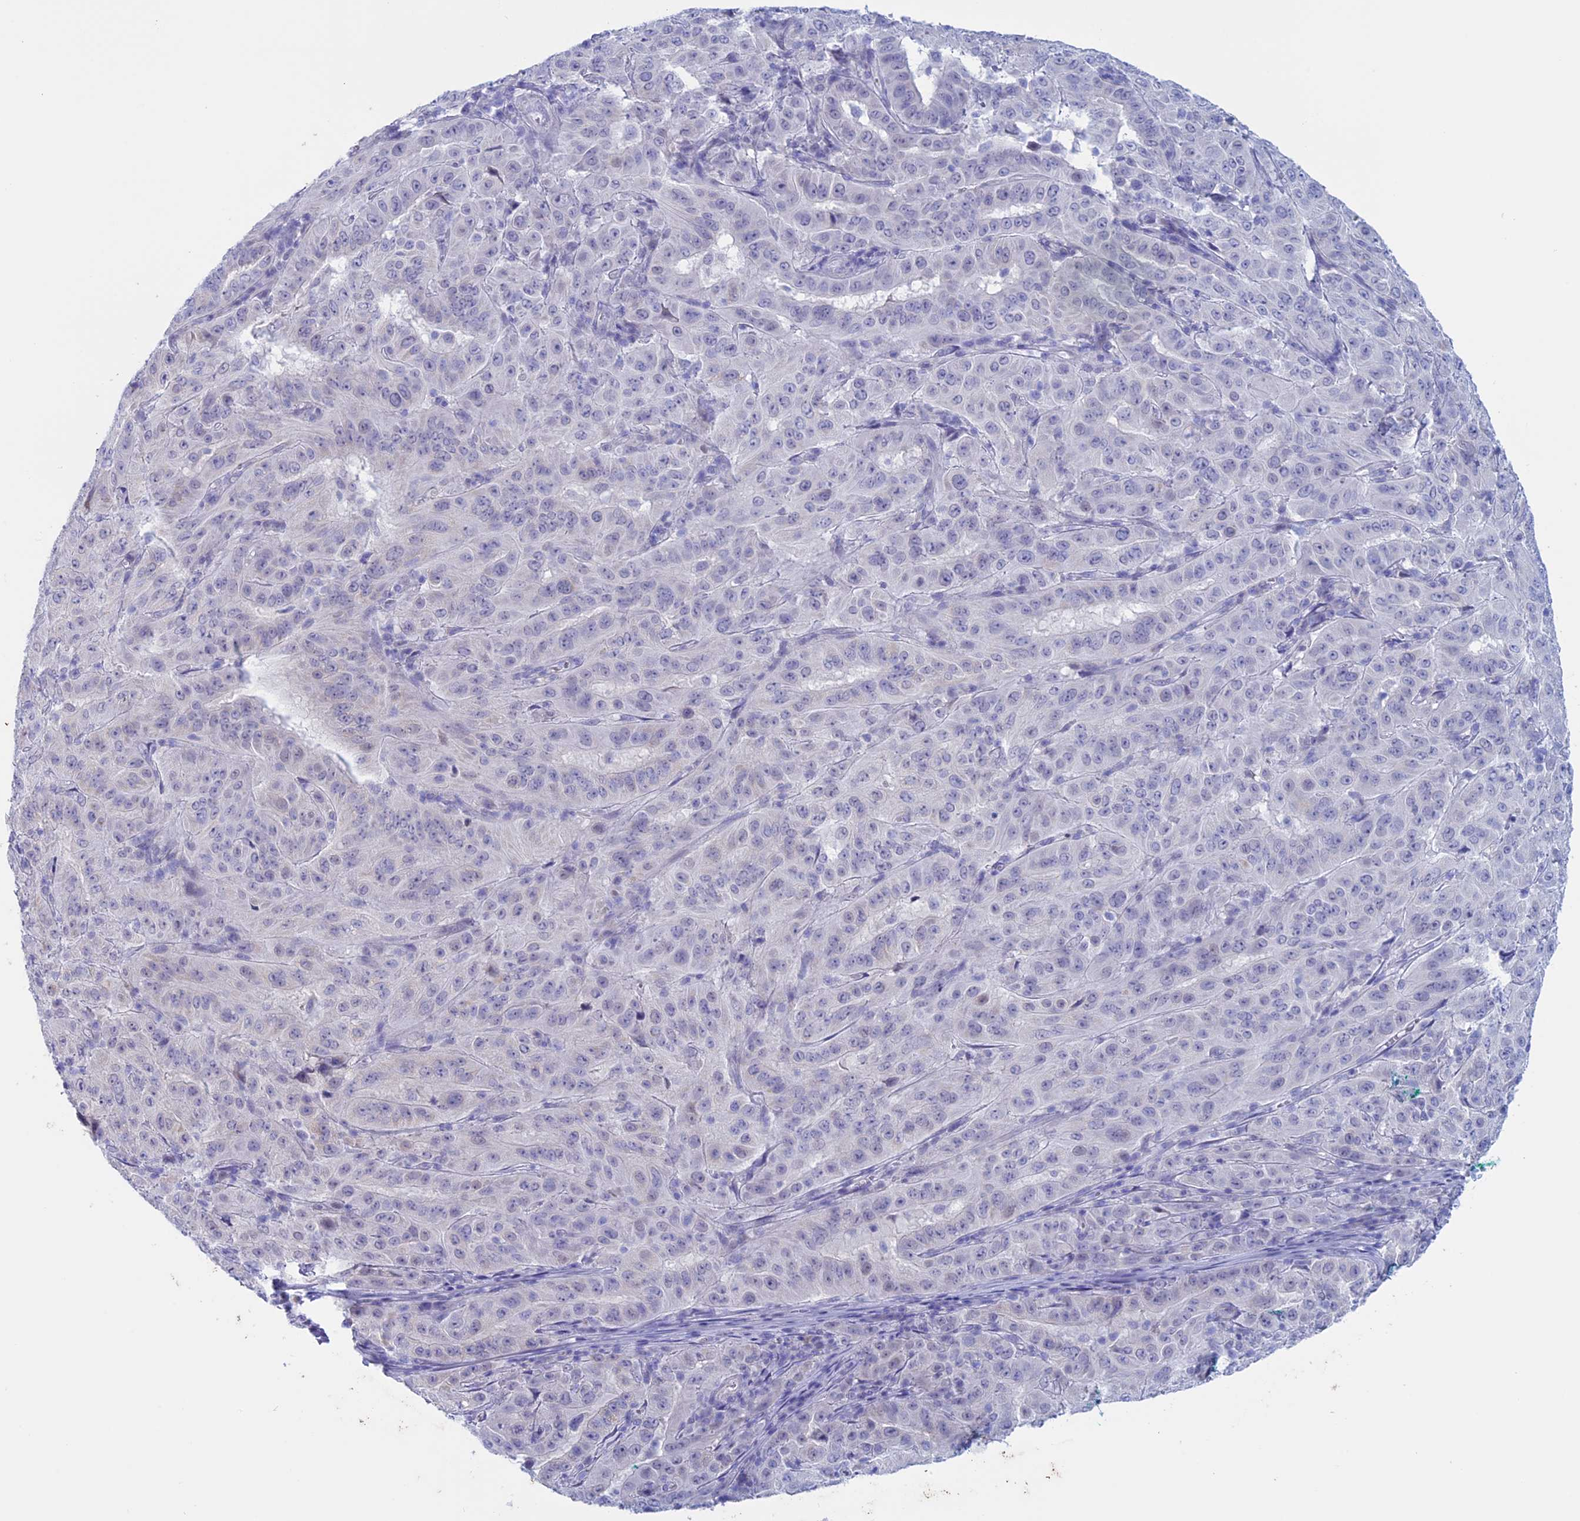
{"staining": {"intensity": "negative", "quantity": "none", "location": "none"}, "tissue": "pancreatic cancer", "cell_type": "Tumor cells", "image_type": "cancer", "snomed": [{"axis": "morphology", "description": "Adenocarcinoma, NOS"}, {"axis": "topography", "description": "Pancreas"}], "caption": "Pancreatic adenocarcinoma was stained to show a protein in brown. There is no significant positivity in tumor cells.", "gene": "LHFPL2", "patient": {"sex": "male", "age": 63}}